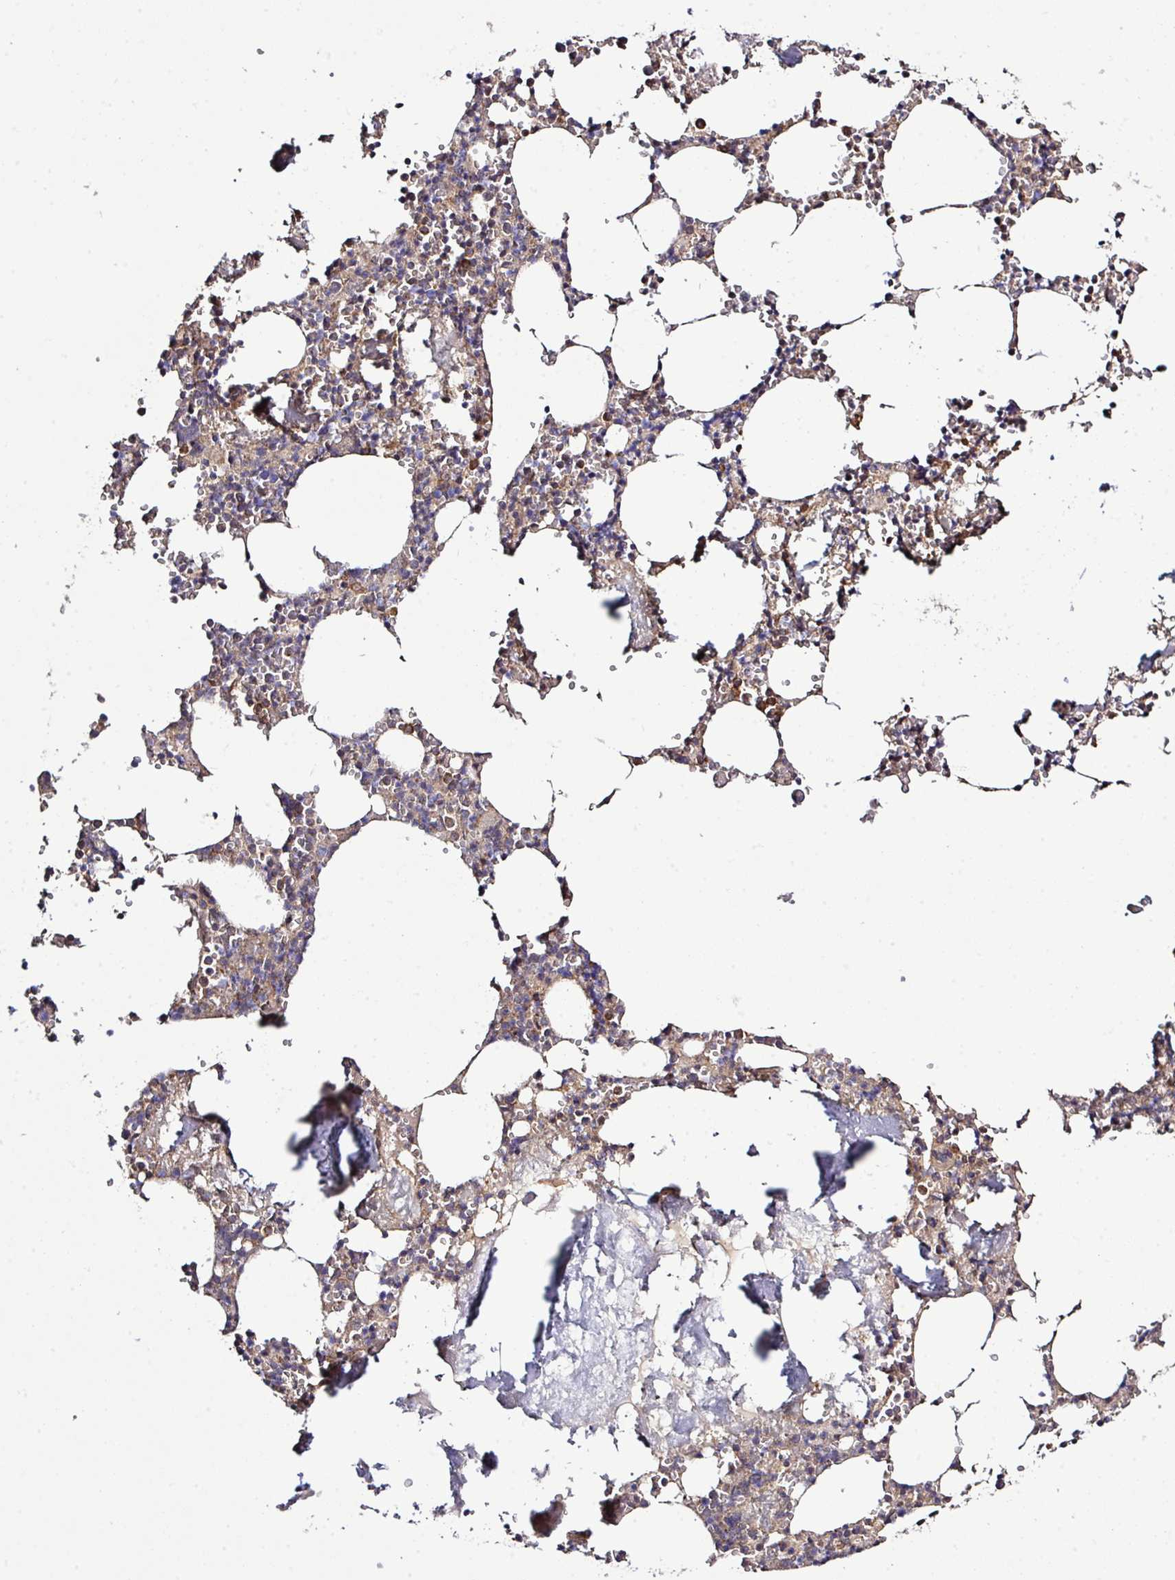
{"staining": {"intensity": "moderate", "quantity": "25%-75%", "location": "cytoplasmic/membranous"}, "tissue": "bone marrow", "cell_type": "Hematopoietic cells", "image_type": "normal", "snomed": [{"axis": "morphology", "description": "Normal tissue, NOS"}, {"axis": "topography", "description": "Bone marrow"}], "caption": "DAB immunohistochemical staining of normal bone marrow reveals moderate cytoplasmic/membranous protein staining in approximately 25%-75% of hematopoietic cells. The protein is shown in brown color, while the nuclei are stained blue.", "gene": "ARPIN", "patient": {"sex": "male", "age": 54}}